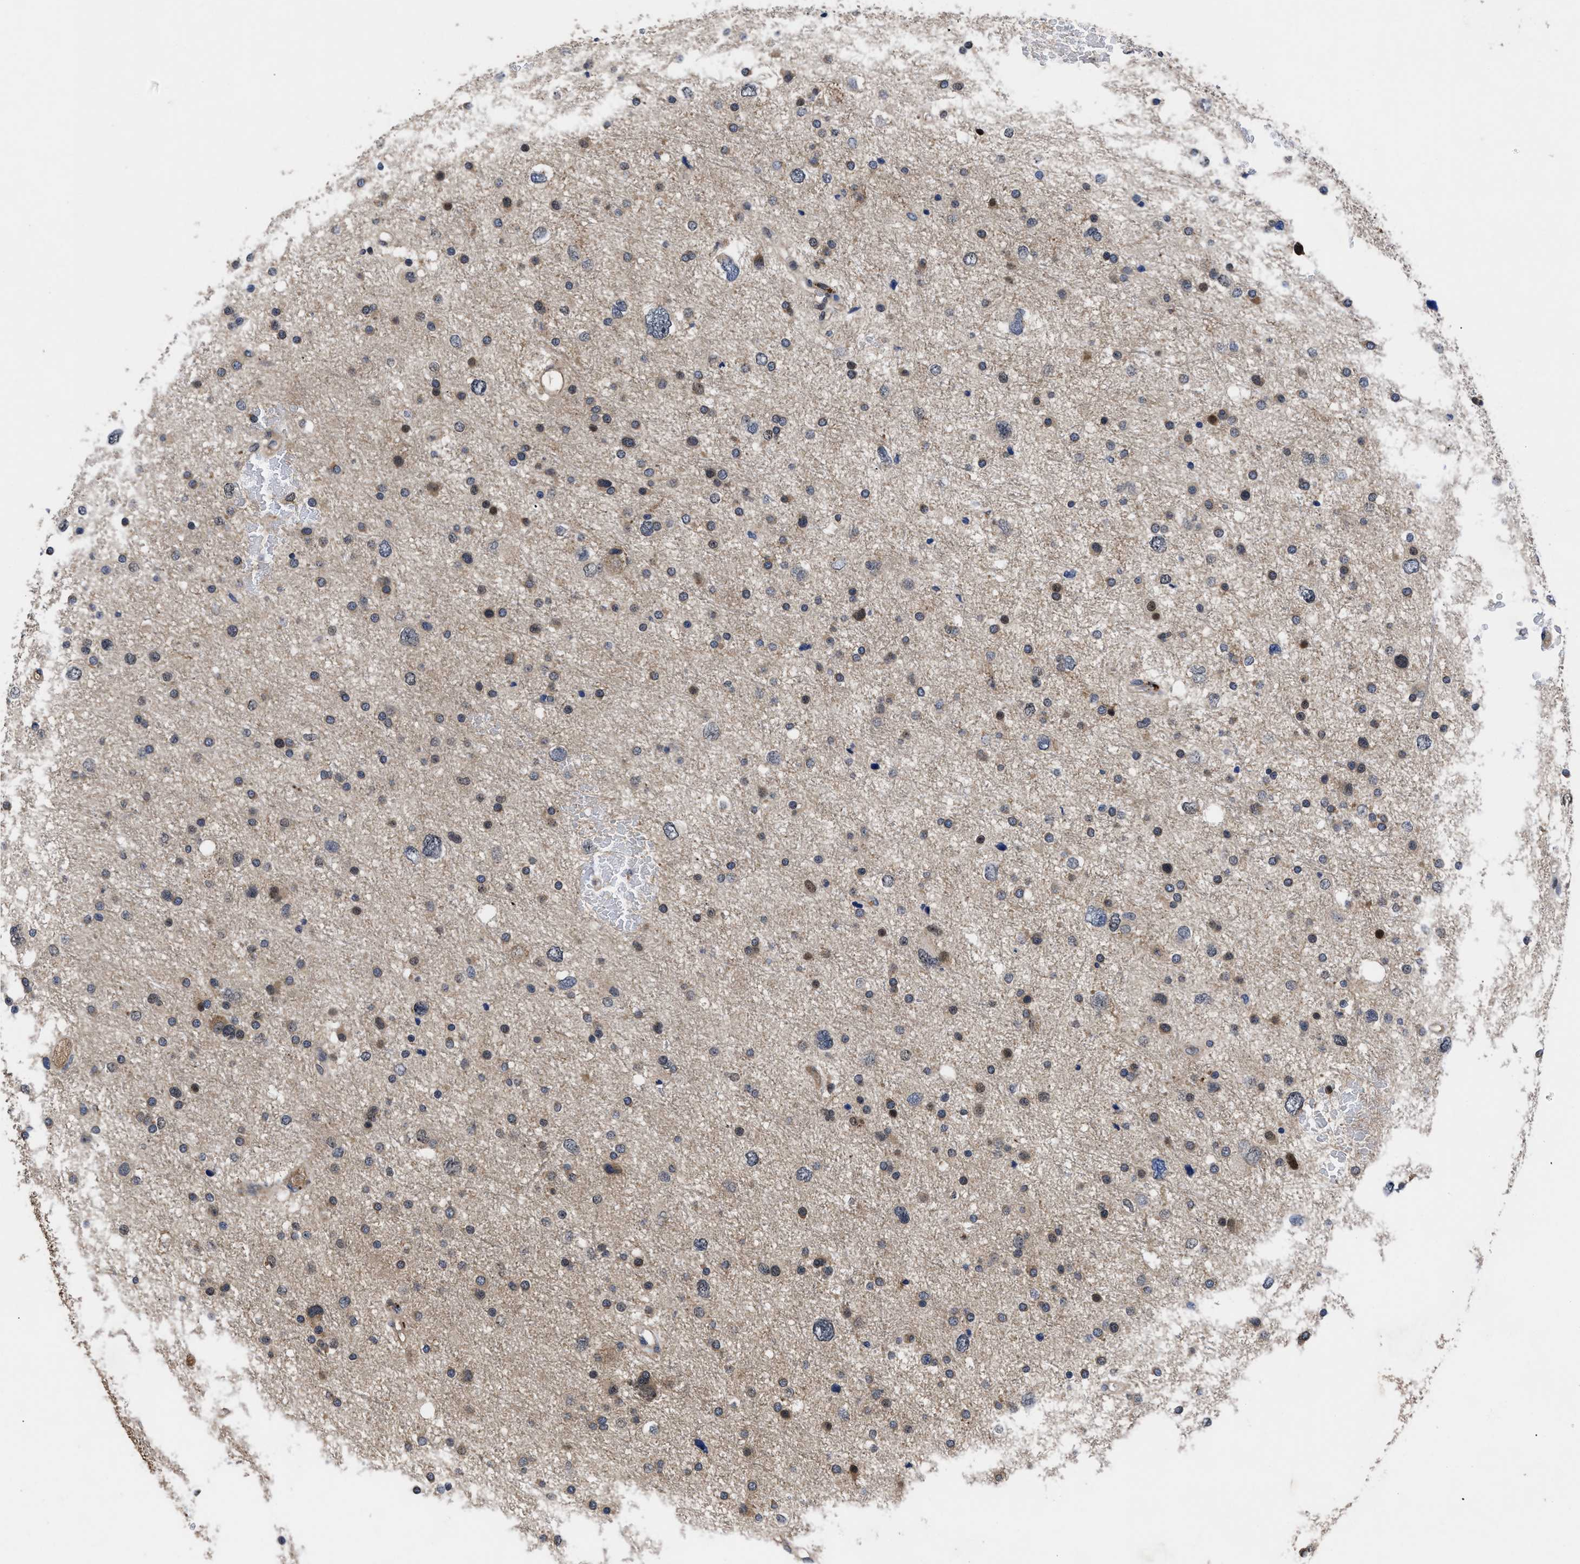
{"staining": {"intensity": "moderate", "quantity": "25%-75%", "location": "cytoplasmic/membranous,nuclear"}, "tissue": "glioma", "cell_type": "Tumor cells", "image_type": "cancer", "snomed": [{"axis": "morphology", "description": "Glioma, malignant, Low grade"}, {"axis": "topography", "description": "Brain"}], "caption": "Human malignant glioma (low-grade) stained with a brown dye shows moderate cytoplasmic/membranous and nuclear positive staining in approximately 25%-75% of tumor cells.", "gene": "FAM200A", "patient": {"sex": "female", "age": 37}}